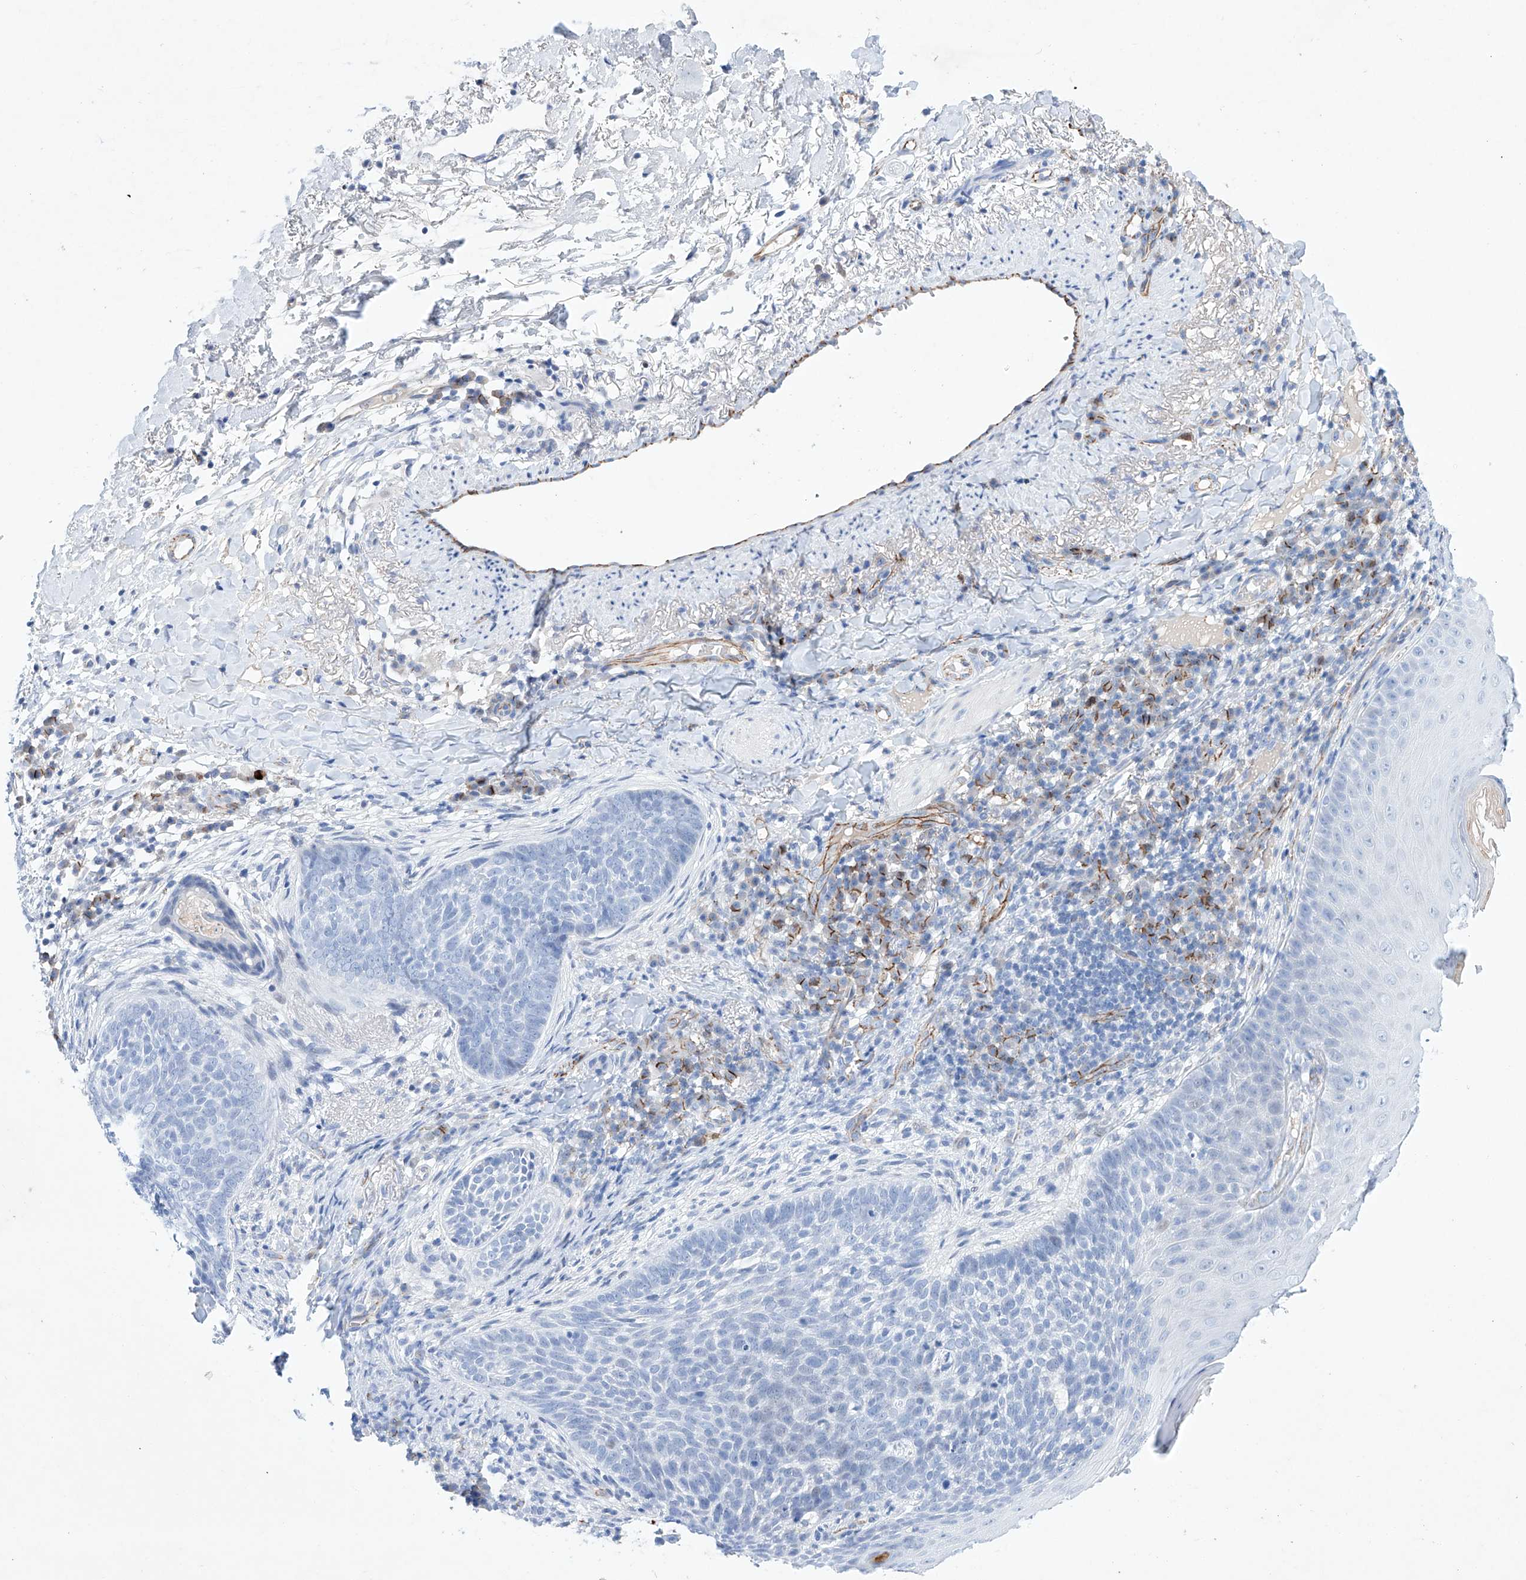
{"staining": {"intensity": "negative", "quantity": "none", "location": "none"}, "tissue": "skin cancer", "cell_type": "Tumor cells", "image_type": "cancer", "snomed": [{"axis": "morphology", "description": "Basal cell carcinoma"}, {"axis": "topography", "description": "Skin"}], "caption": "Protein analysis of basal cell carcinoma (skin) displays no significant expression in tumor cells. (Immunohistochemistry (ihc), brightfield microscopy, high magnification).", "gene": "ETV7", "patient": {"sex": "male", "age": 85}}